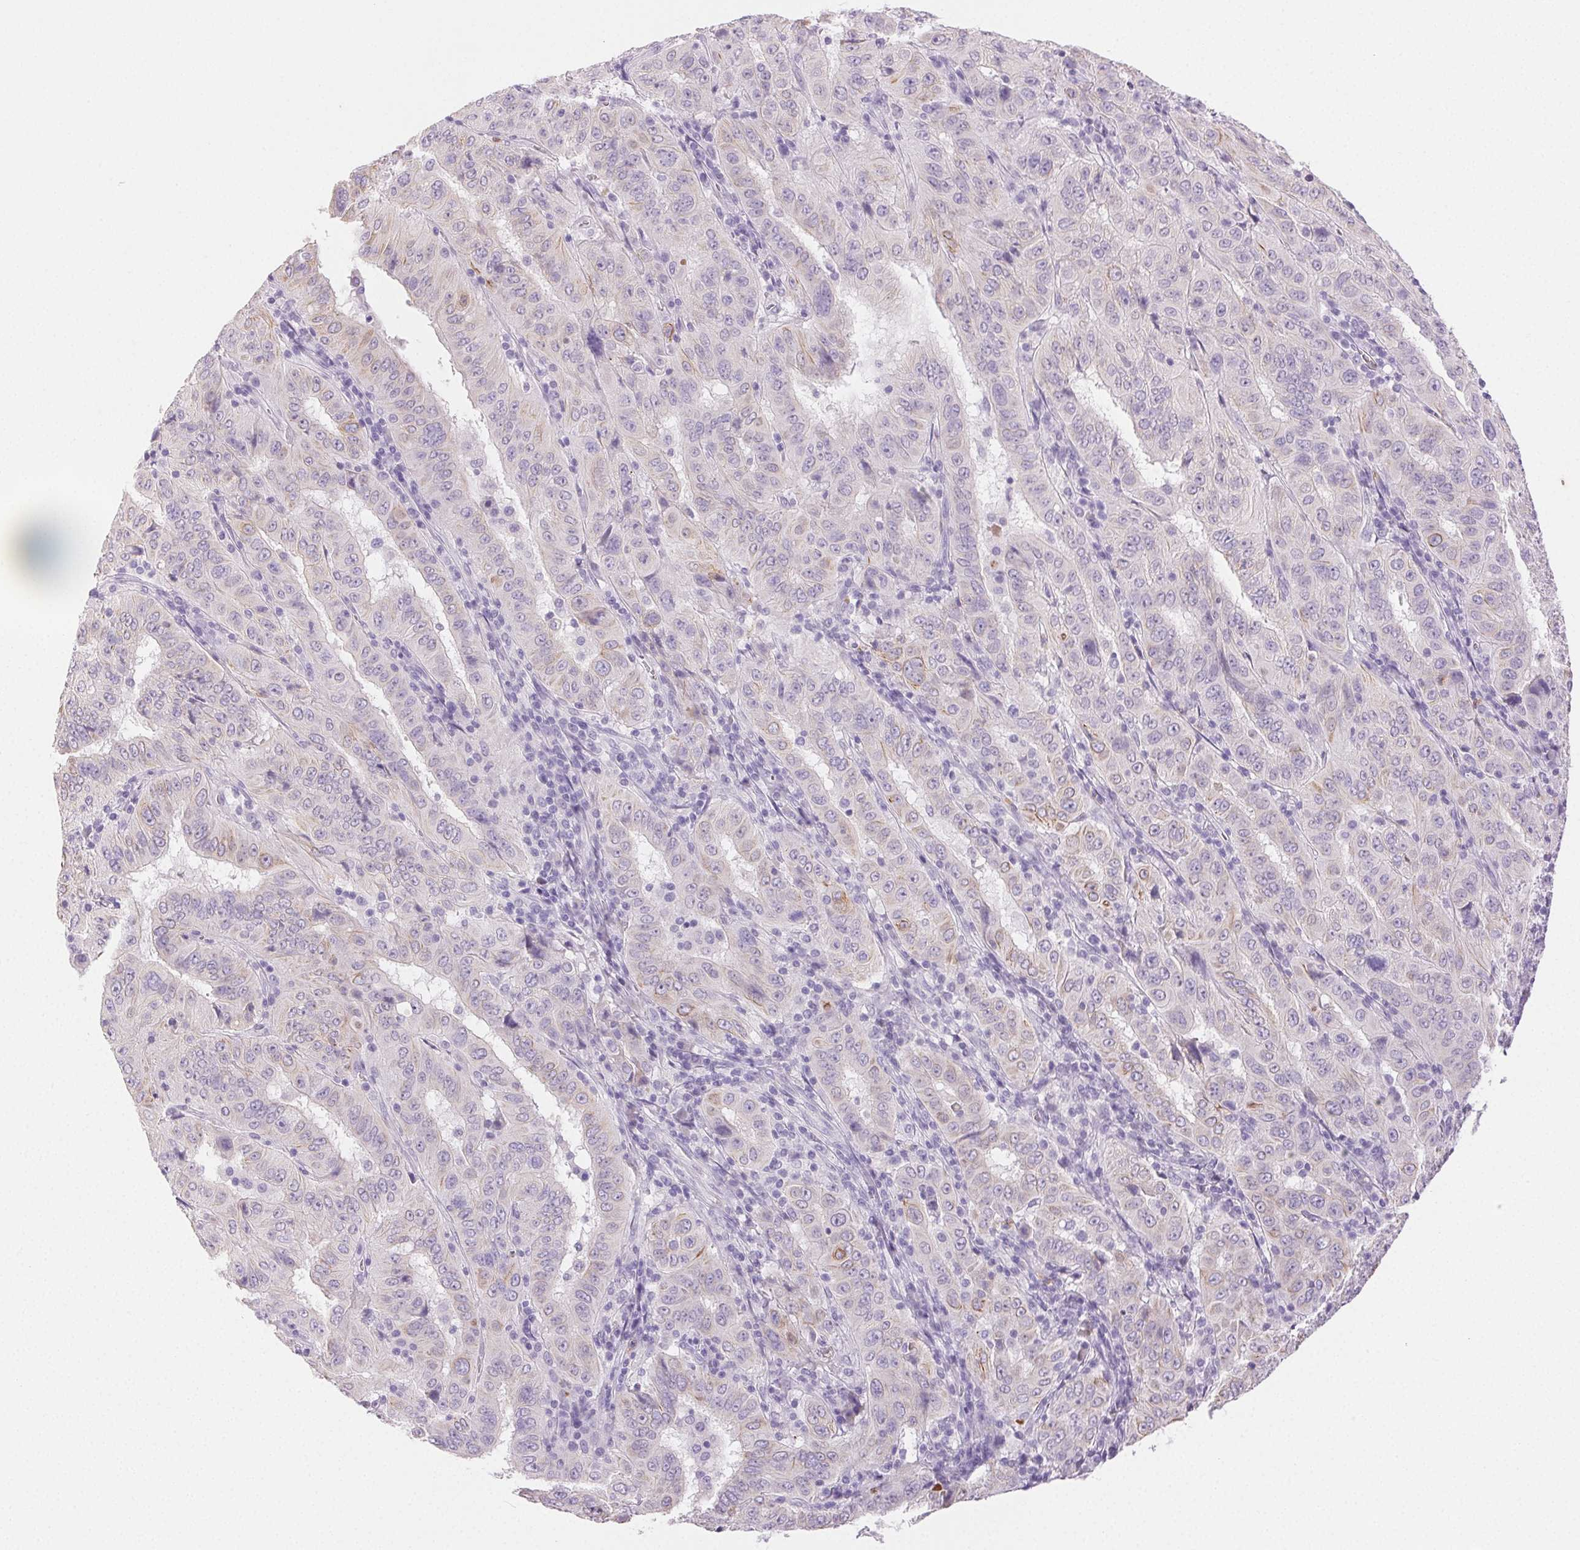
{"staining": {"intensity": "weak", "quantity": "<25%", "location": "cytoplasmic/membranous"}, "tissue": "pancreatic cancer", "cell_type": "Tumor cells", "image_type": "cancer", "snomed": [{"axis": "morphology", "description": "Adenocarcinoma, NOS"}, {"axis": "topography", "description": "Pancreas"}], "caption": "Immunohistochemistry (IHC) of pancreatic cancer exhibits no positivity in tumor cells.", "gene": "EMX2", "patient": {"sex": "male", "age": 63}}